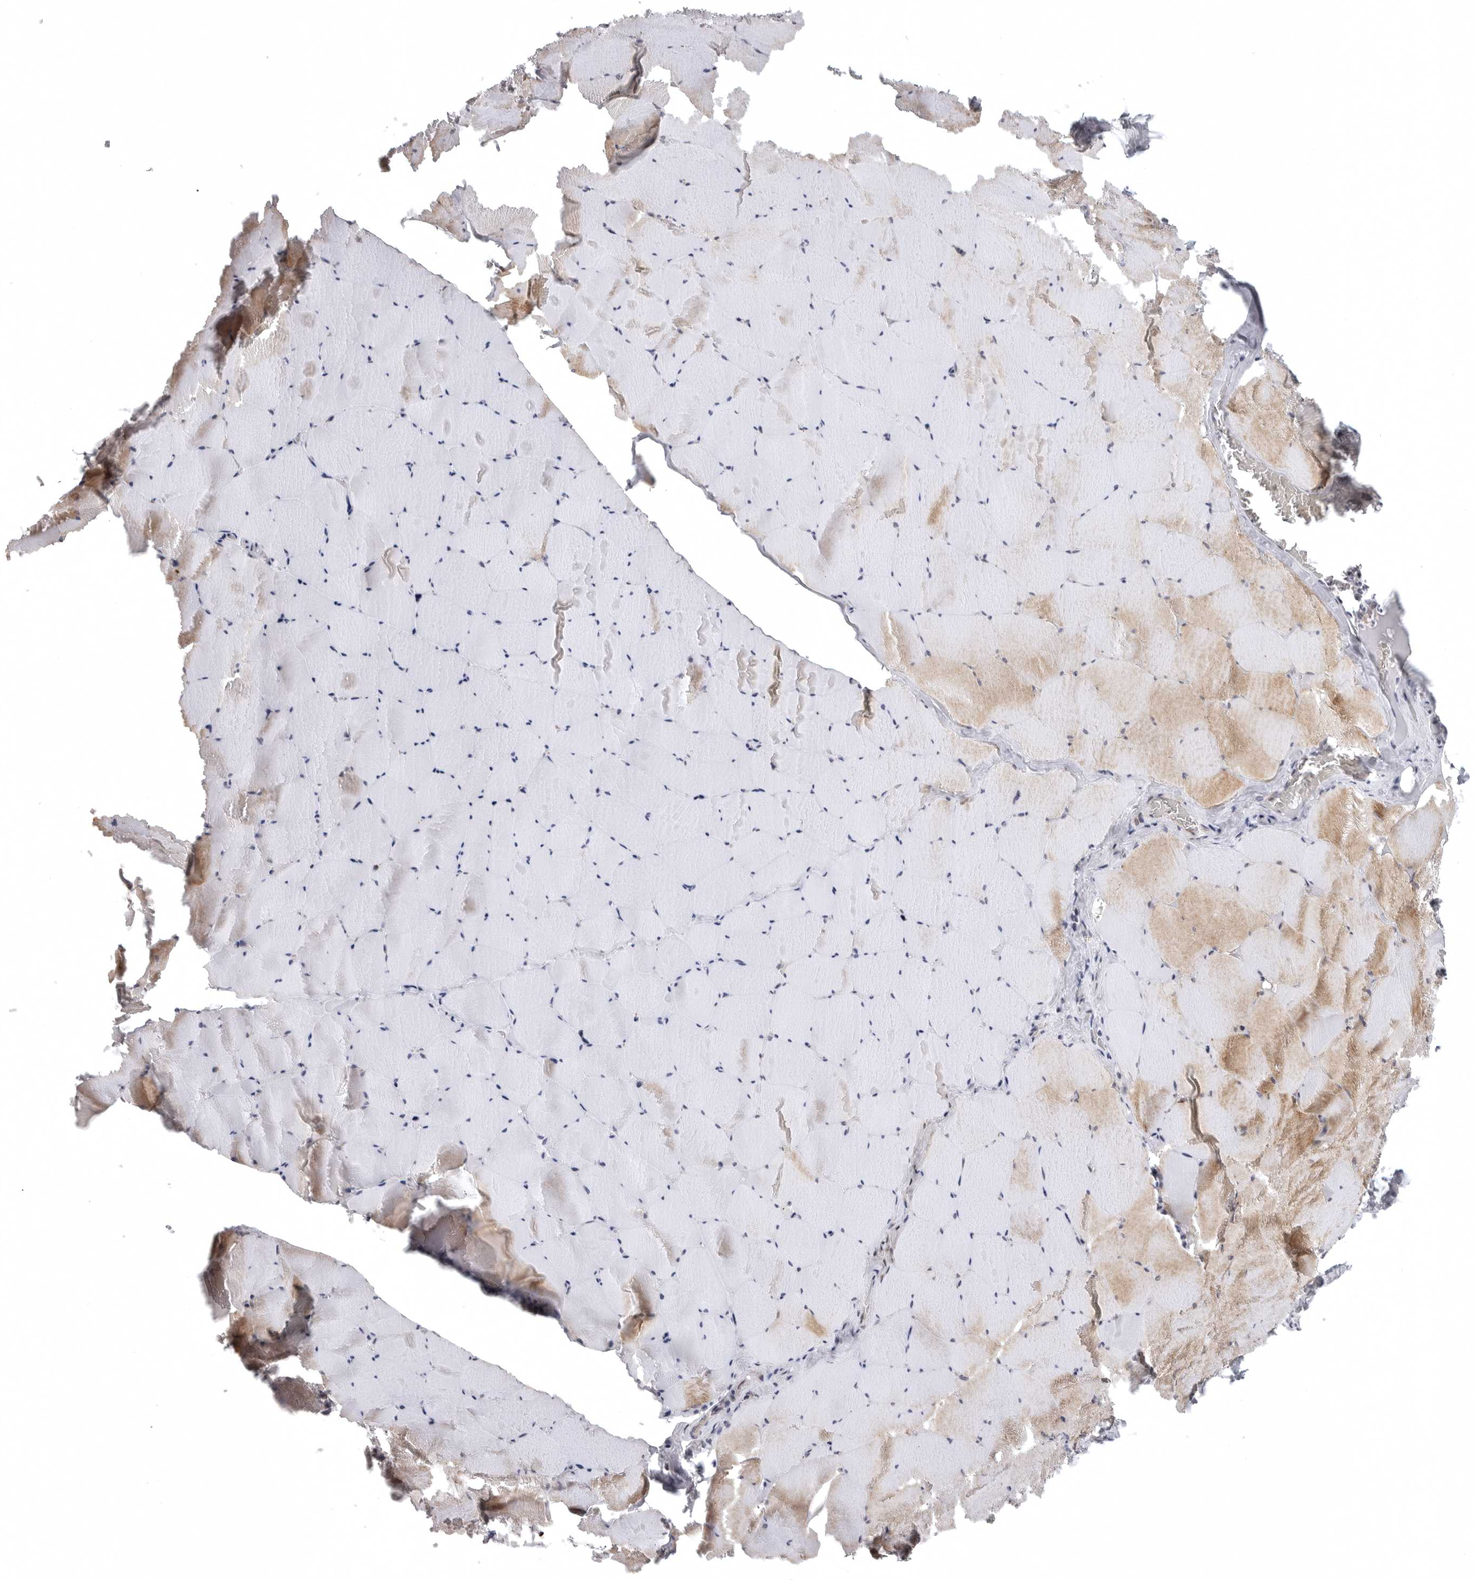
{"staining": {"intensity": "moderate", "quantity": "25%-75%", "location": "cytoplasmic/membranous"}, "tissue": "skeletal muscle", "cell_type": "Myocytes", "image_type": "normal", "snomed": [{"axis": "morphology", "description": "Normal tissue, NOS"}, {"axis": "topography", "description": "Skeletal muscle"}], "caption": "Approximately 25%-75% of myocytes in unremarkable human skeletal muscle demonstrate moderate cytoplasmic/membranous protein positivity as visualized by brown immunohistochemical staining.", "gene": "CD300LD", "patient": {"sex": "male", "age": 62}}